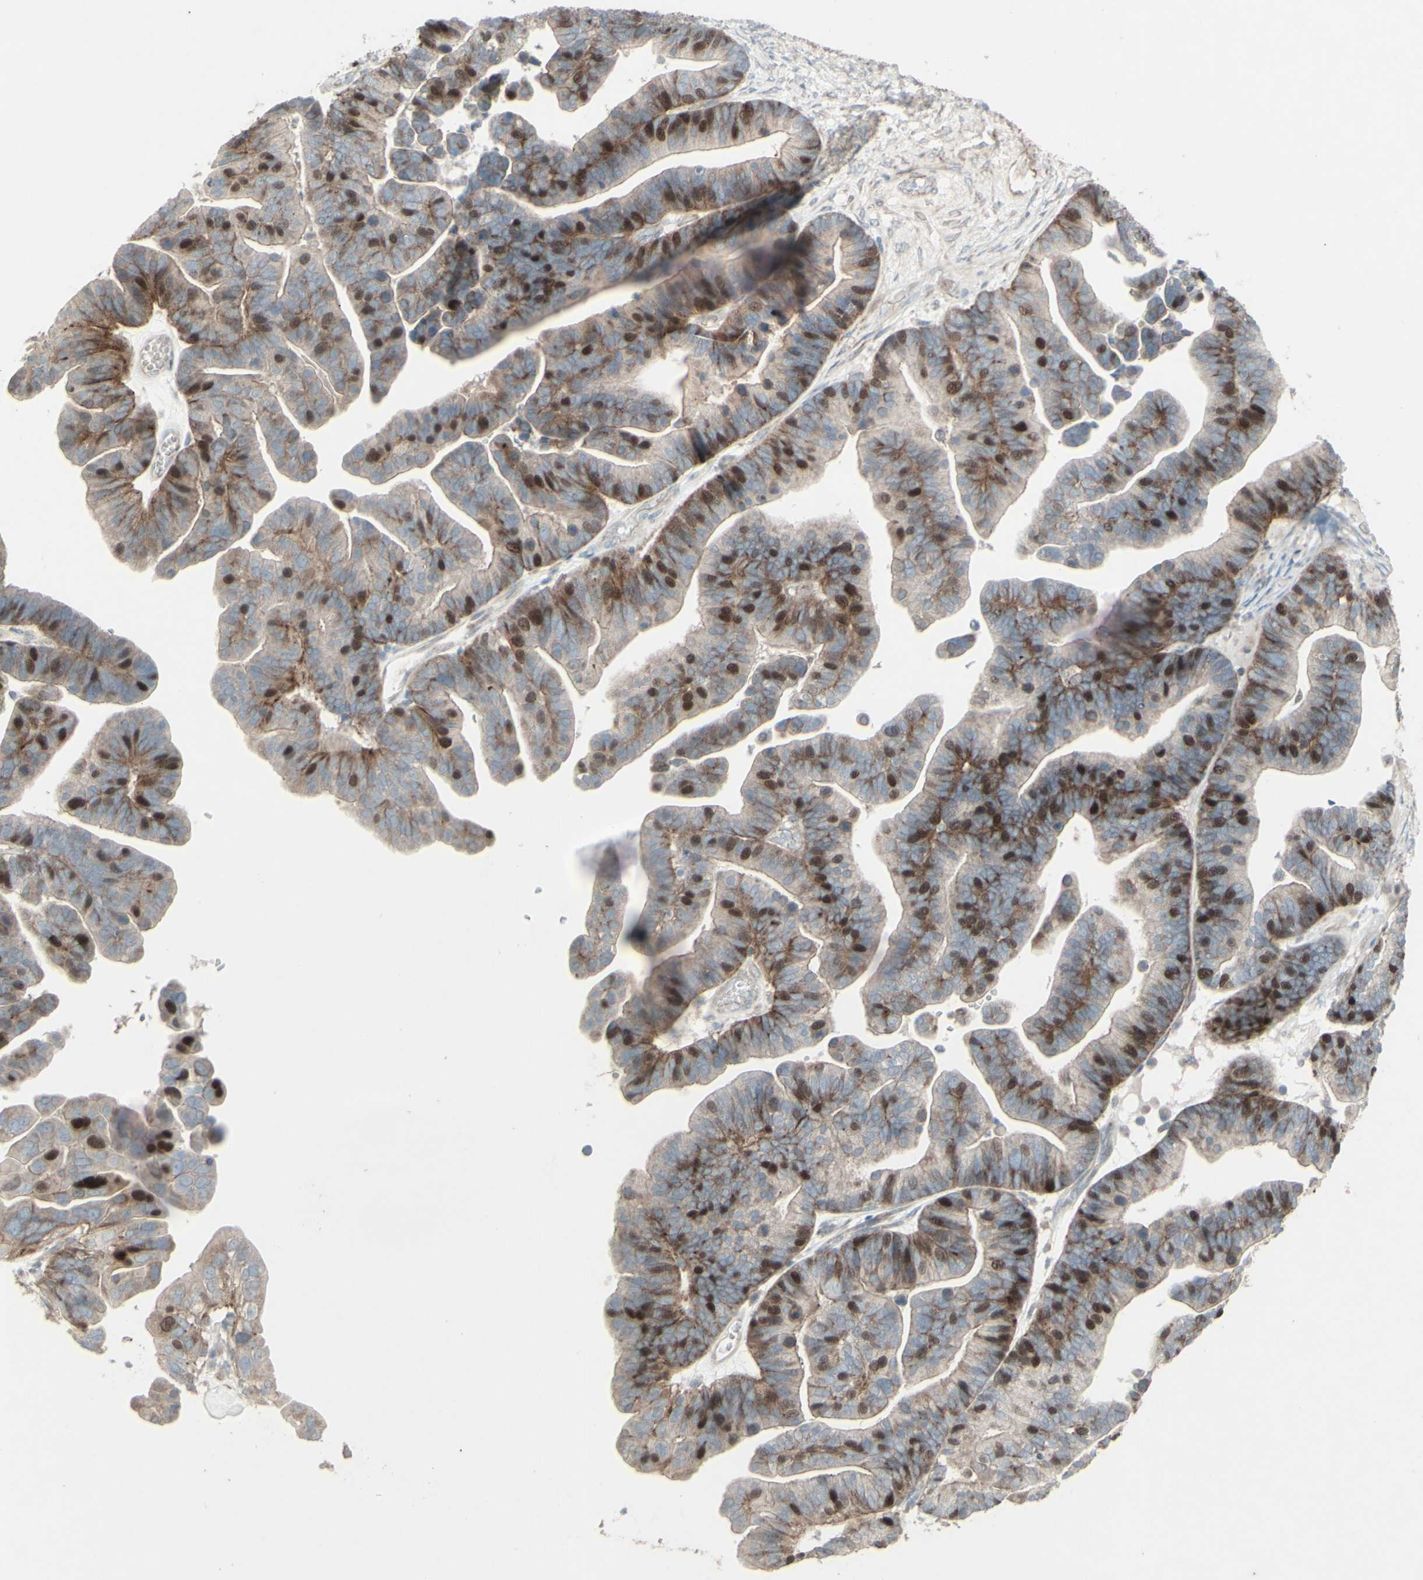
{"staining": {"intensity": "strong", "quantity": "25%-75%", "location": "nuclear"}, "tissue": "ovarian cancer", "cell_type": "Tumor cells", "image_type": "cancer", "snomed": [{"axis": "morphology", "description": "Cystadenocarcinoma, serous, NOS"}, {"axis": "topography", "description": "Ovary"}], "caption": "This is an image of IHC staining of ovarian serous cystadenocarcinoma, which shows strong staining in the nuclear of tumor cells.", "gene": "GMNN", "patient": {"sex": "female", "age": 56}}